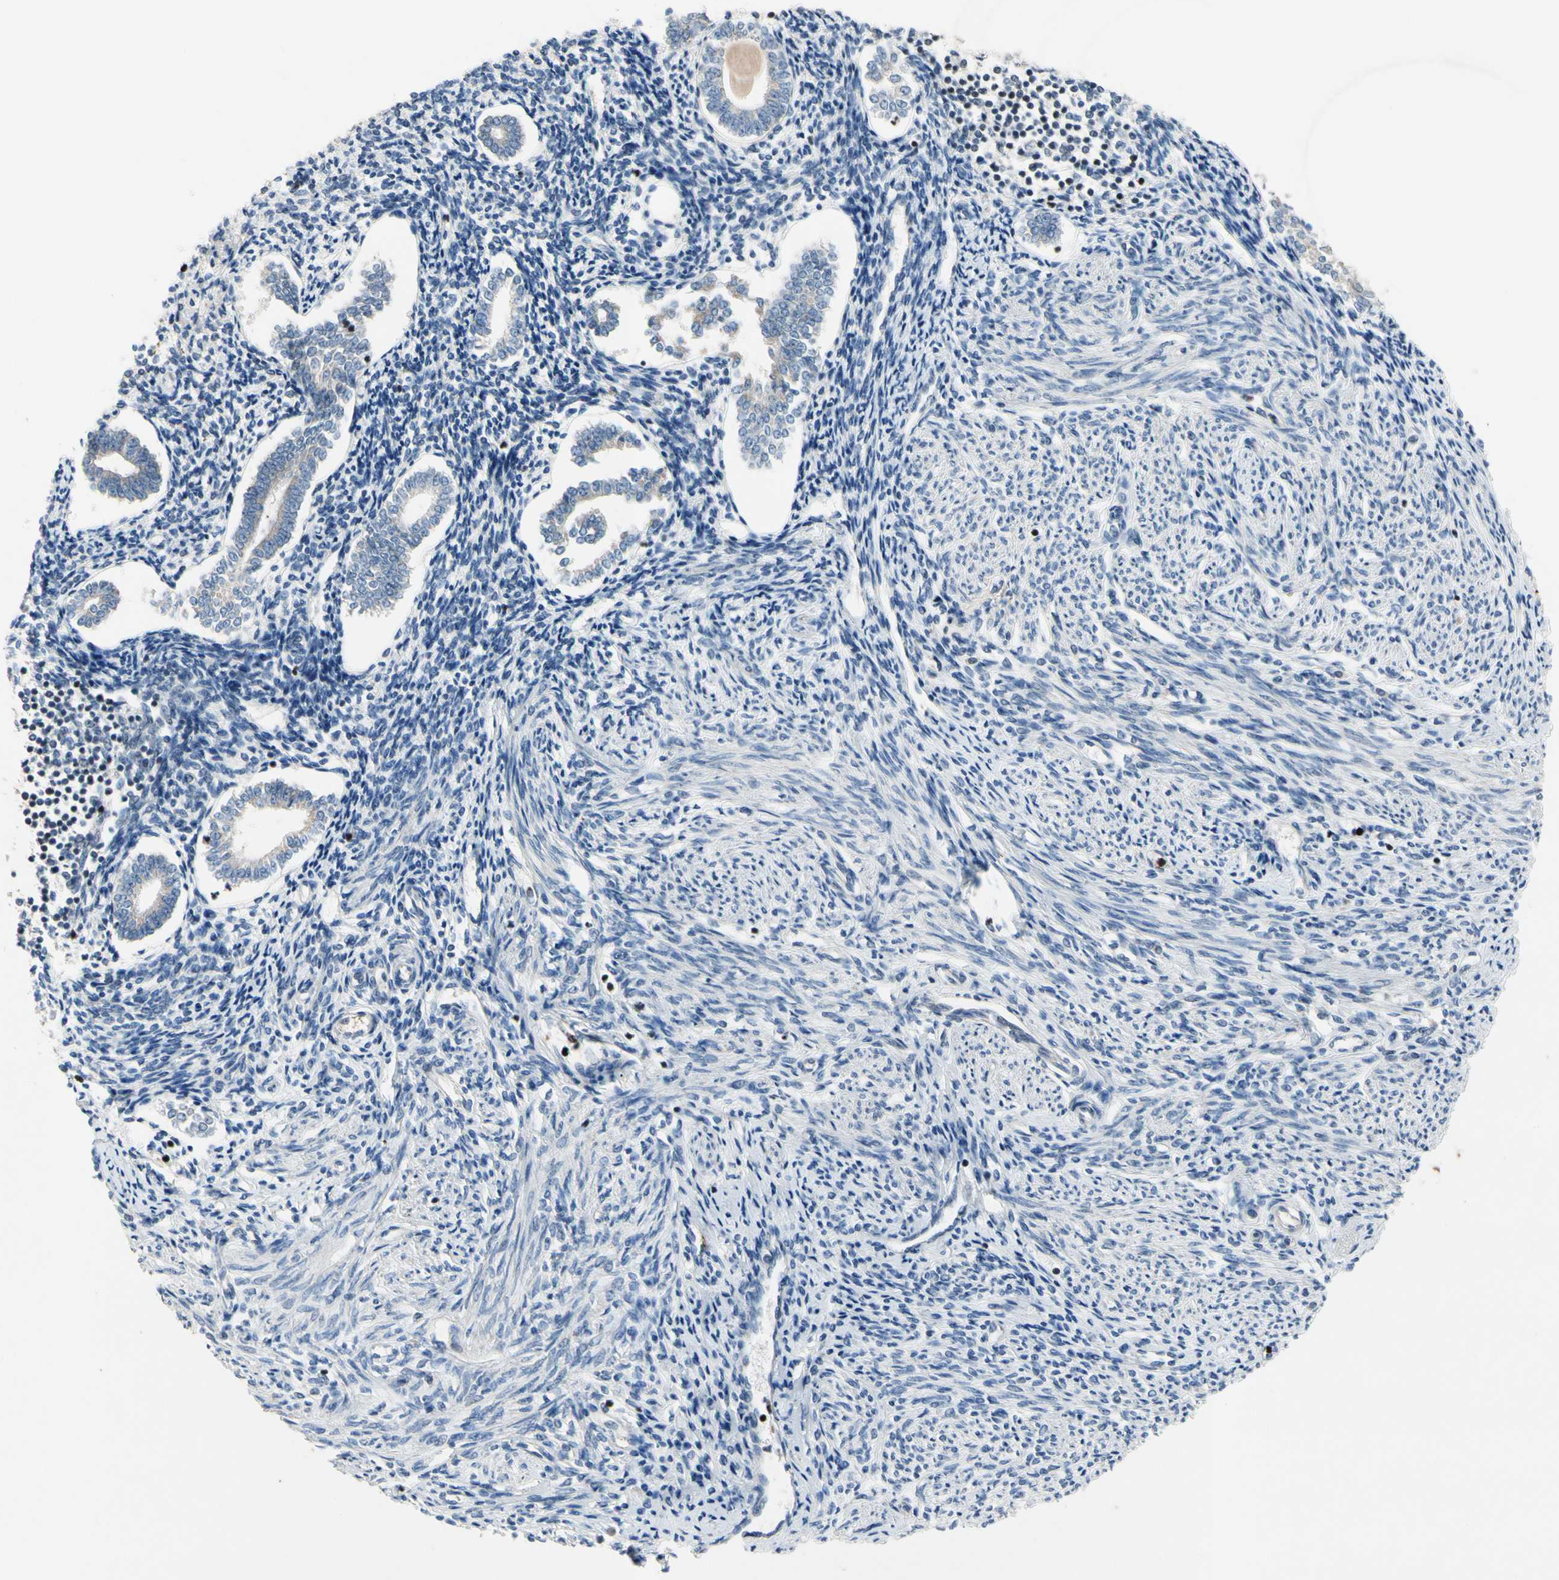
{"staining": {"intensity": "negative", "quantity": "none", "location": "none"}, "tissue": "endometrium", "cell_type": "Cells in endometrial stroma", "image_type": "normal", "snomed": [{"axis": "morphology", "description": "Normal tissue, NOS"}, {"axis": "topography", "description": "Endometrium"}], "caption": "High power microscopy micrograph of an immunohistochemistry (IHC) micrograph of unremarkable endometrium, revealing no significant expression in cells in endometrial stroma.", "gene": "TBX21", "patient": {"sex": "female", "age": 71}}